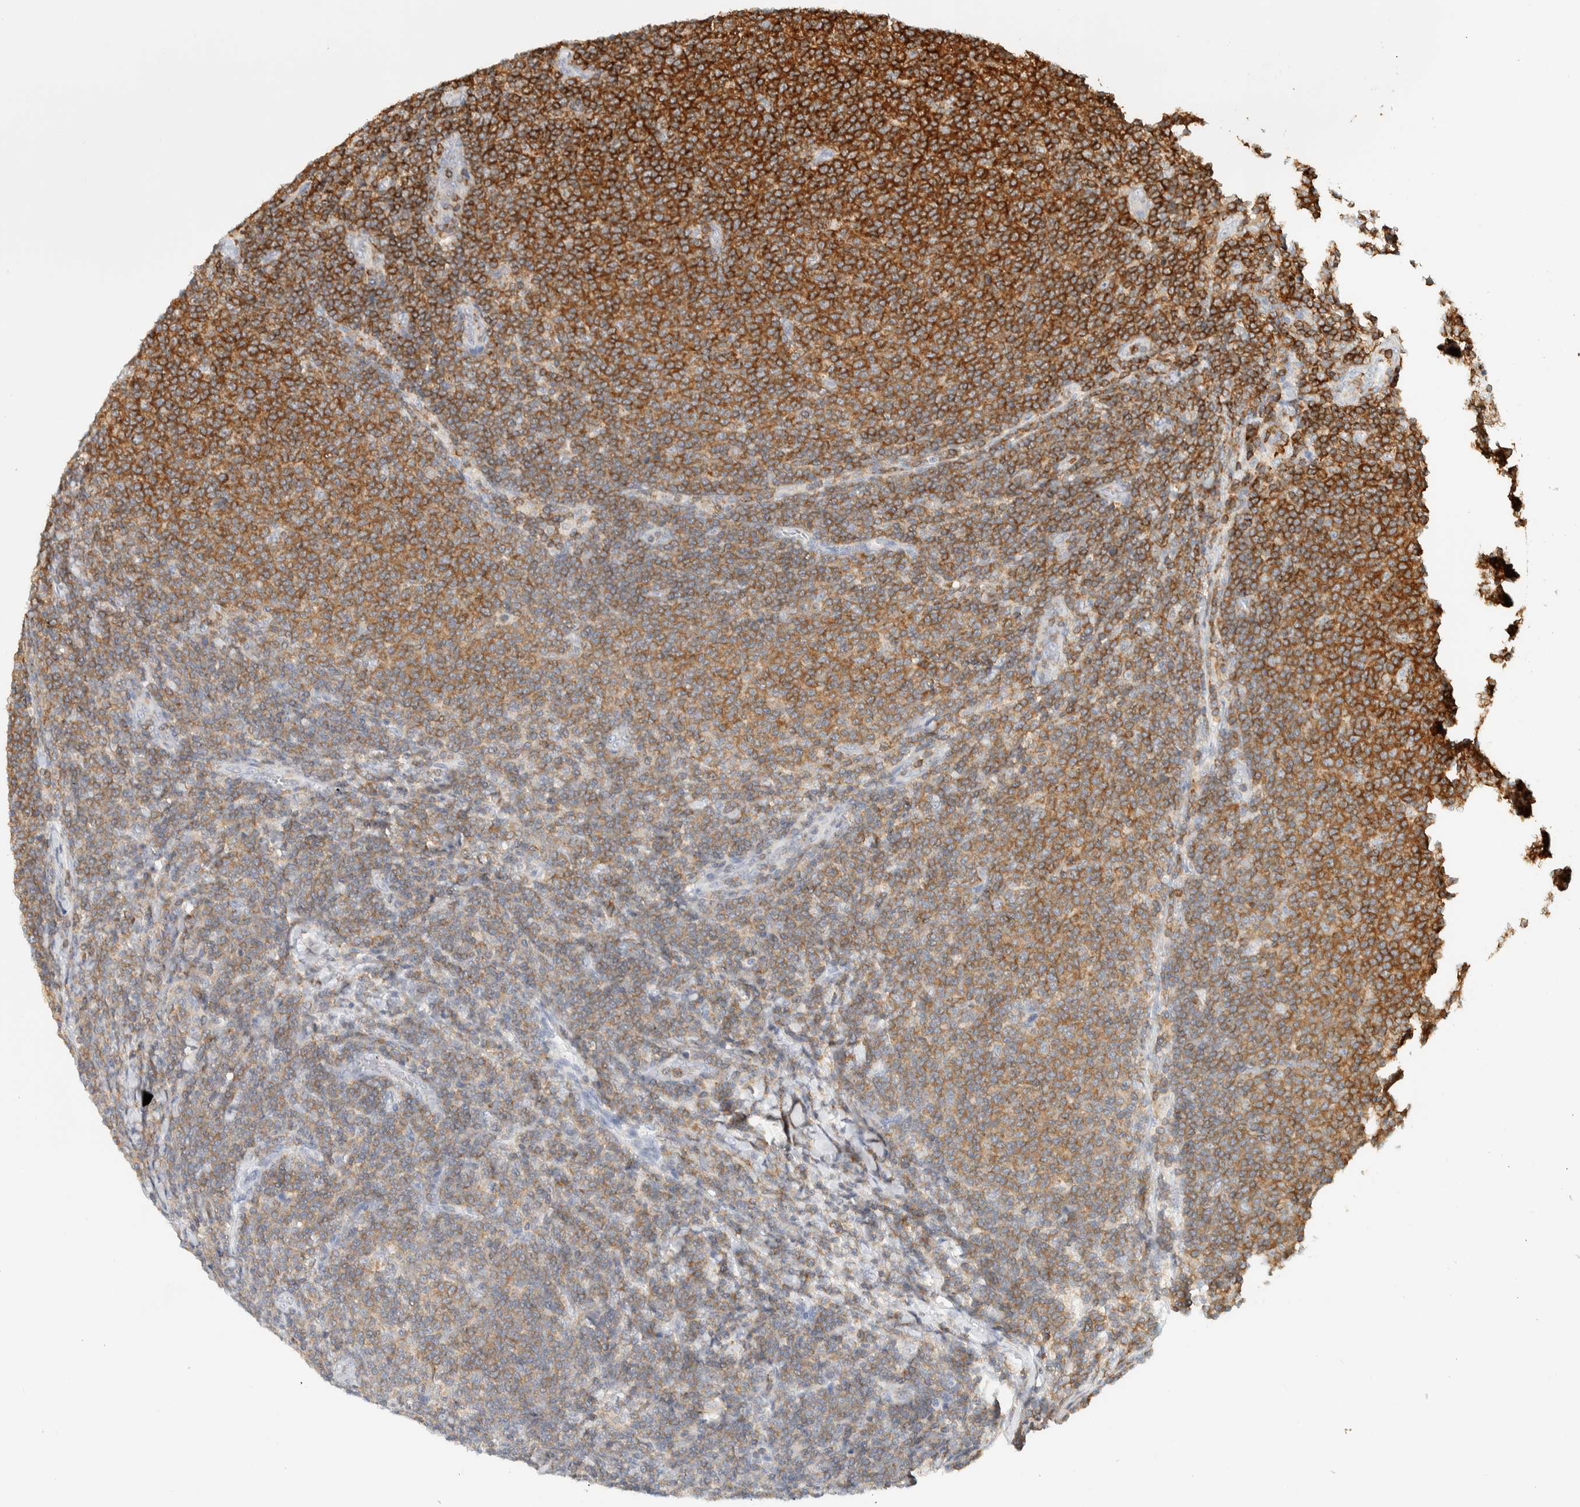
{"staining": {"intensity": "strong", "quantity": ">75%", "location": "cytoplasmic/membranous"}, "tissue": "lymphoma", "cell_type": "Tumor cells", "image_type": "cancer", "snomed": [{"axis": "morphology", "description": "Malignant lymphoma, non-Hodgkin's type, Low grade"}, {"axis": "topography", "description": "Lymph node"}], "caption": "Malignant lymphoma, non-Hodgkin's type (low-grade) stained with a protein marker exhibits strong staining in tumor cells.", "gene": "RUNDC1", "patient": {"sex": "male", "age": 66}}